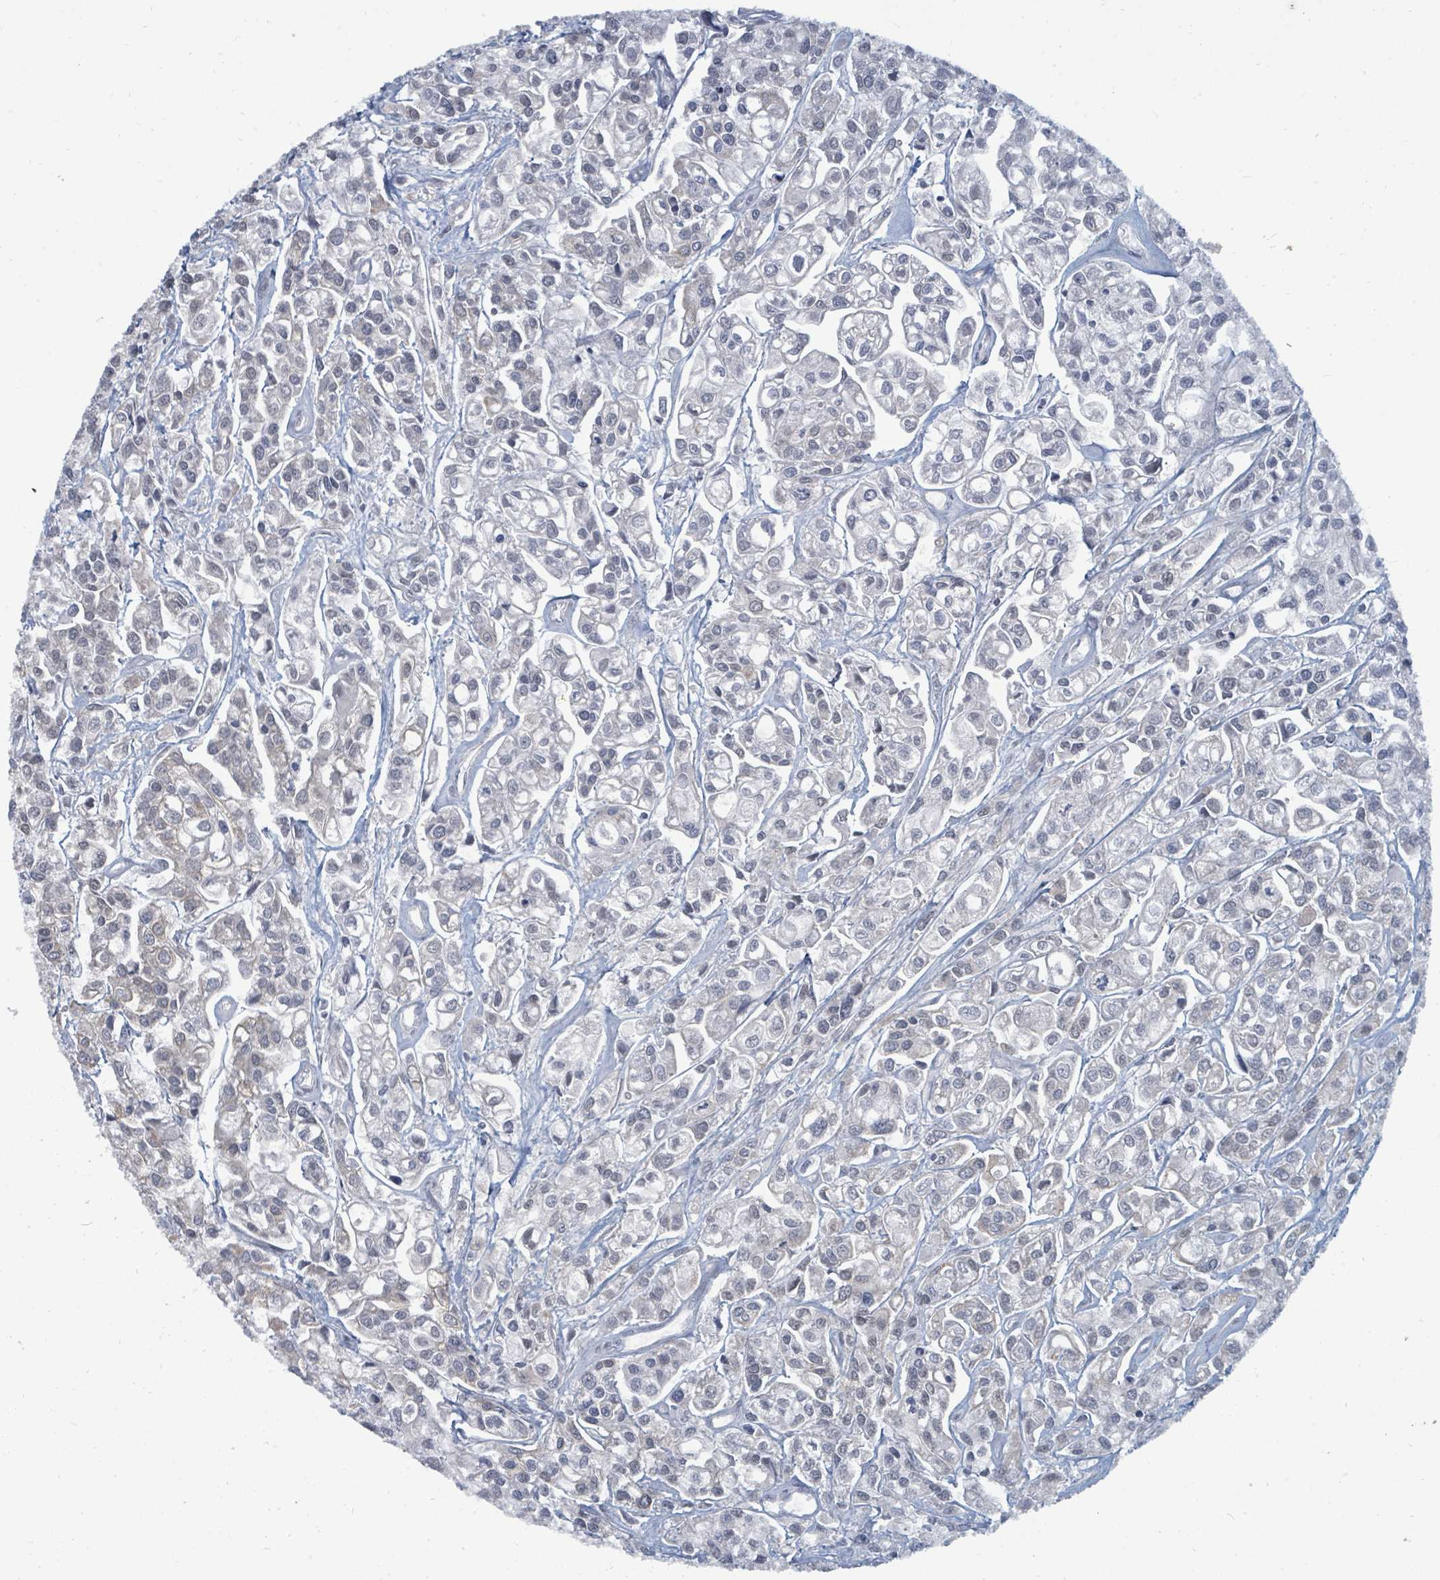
{"staining": {"intensity": "negative", "quantity": "none", "location": "none"}, "tissue": "urothelial cancer", "cell_type": "Tumor cells", "image_type": "cancer", "snomed": [{"axis": "morphology", "description": "Urothelial carcinoma, High grade"}, {"axis": "topography", "description": "Urinary bladder"}], "caption": "Immunohistochemistry (IHC) histopathology image of high-grade urothelial carcinoma stained for a protein (brown), which demonstrates no positivity in tumor cells.", "gene": "UCK1", "patient": {"sex": "male", "age": 67}}